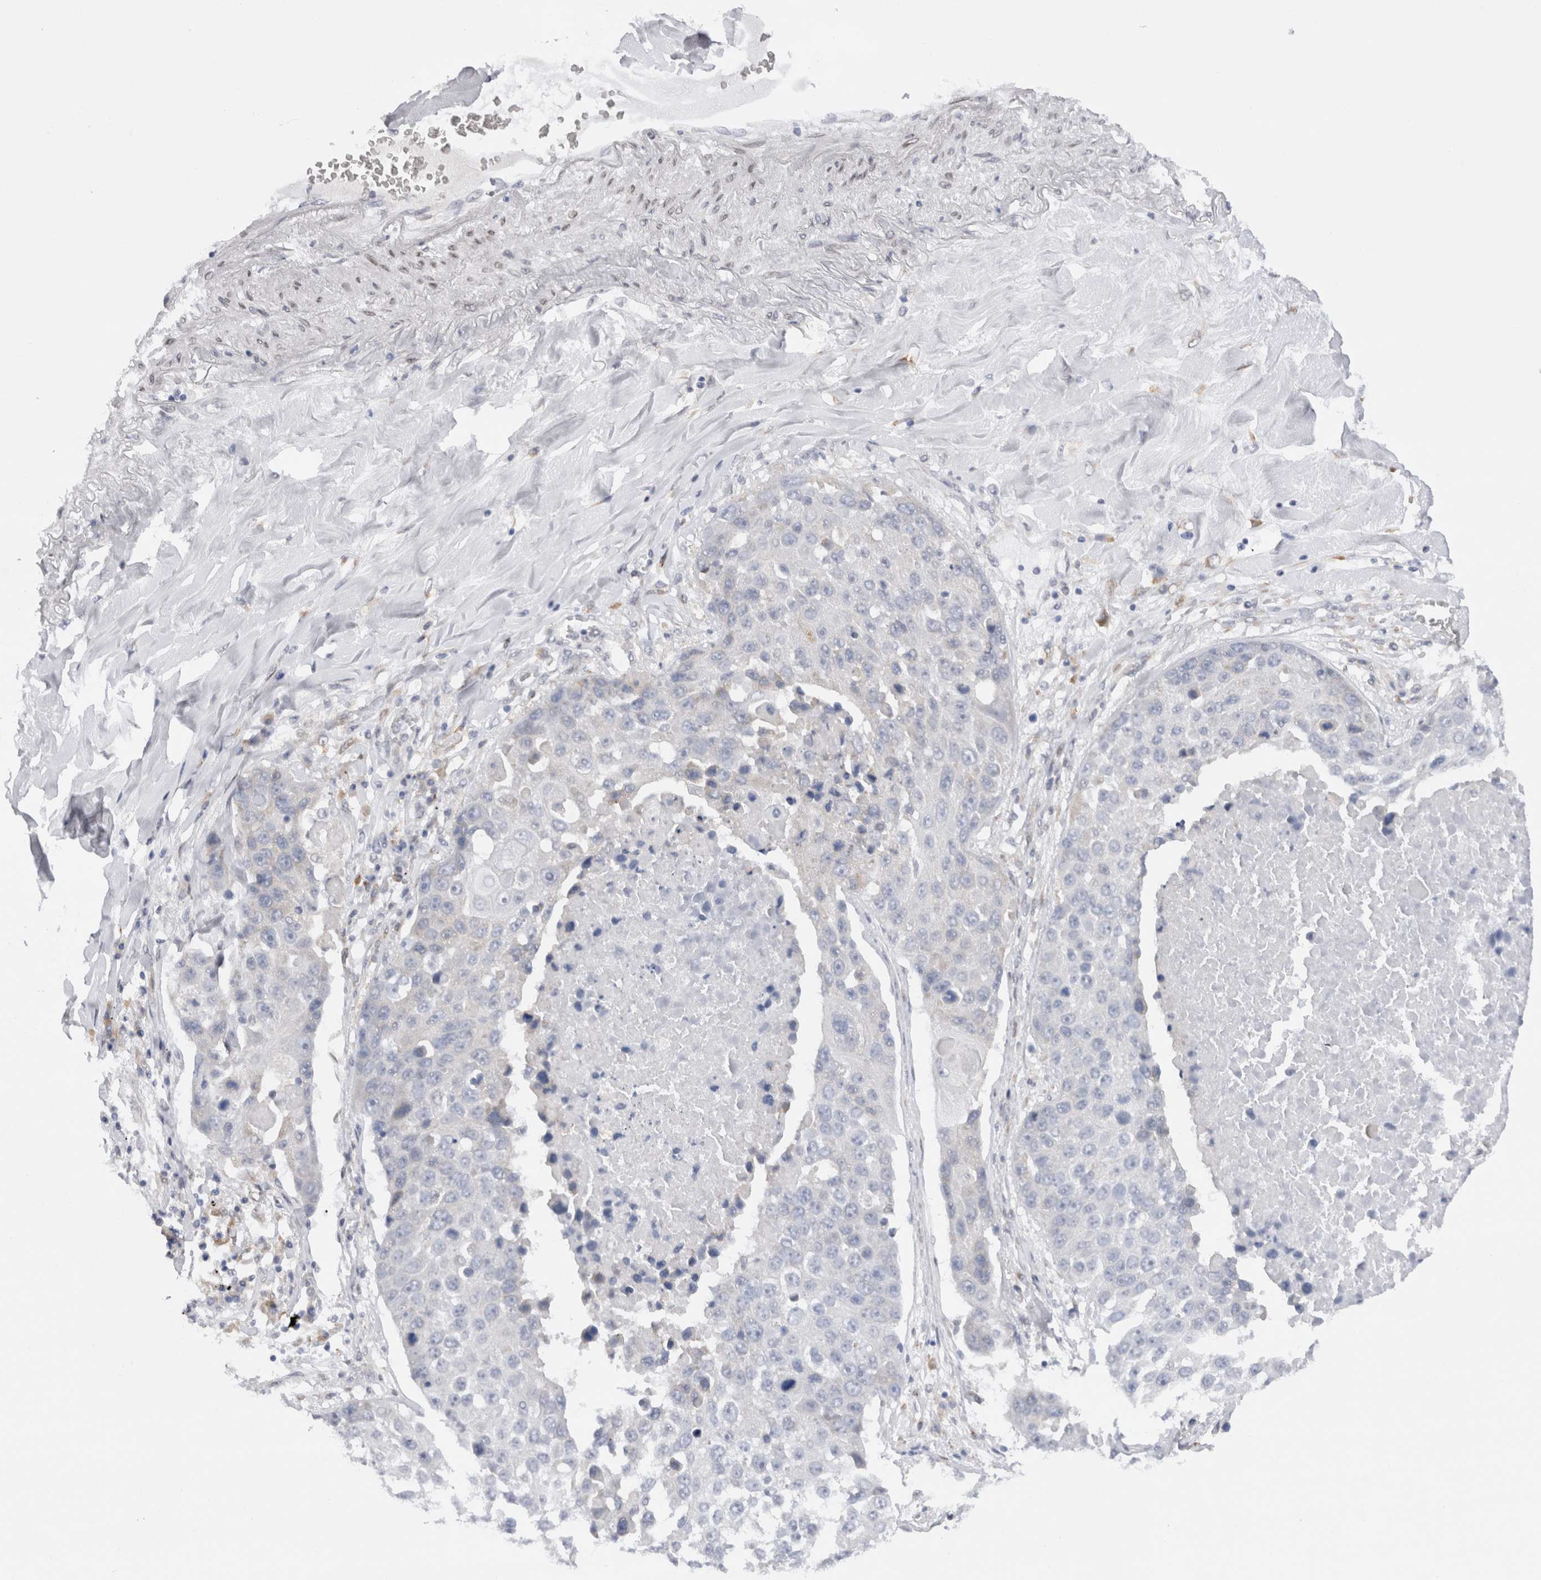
{"staining": {"intensity": "negative", "quantity": "none", "location": "none"}, "tissue": "lung cancer", "cell_type": "Tumor cells", "image_type": "cancer", "snomed": [{"axis": "morphology", "description": "Squamous cell carcinoma, NOS"}, {"axis": "topography", "description": "Lung"}], "caption": "The micrograph shows no staining of tumor cells in lung cancer (squamous cell carcinoma).", "gene": "VCPIP1", "patient": {"sex": "male", "age": 61}}